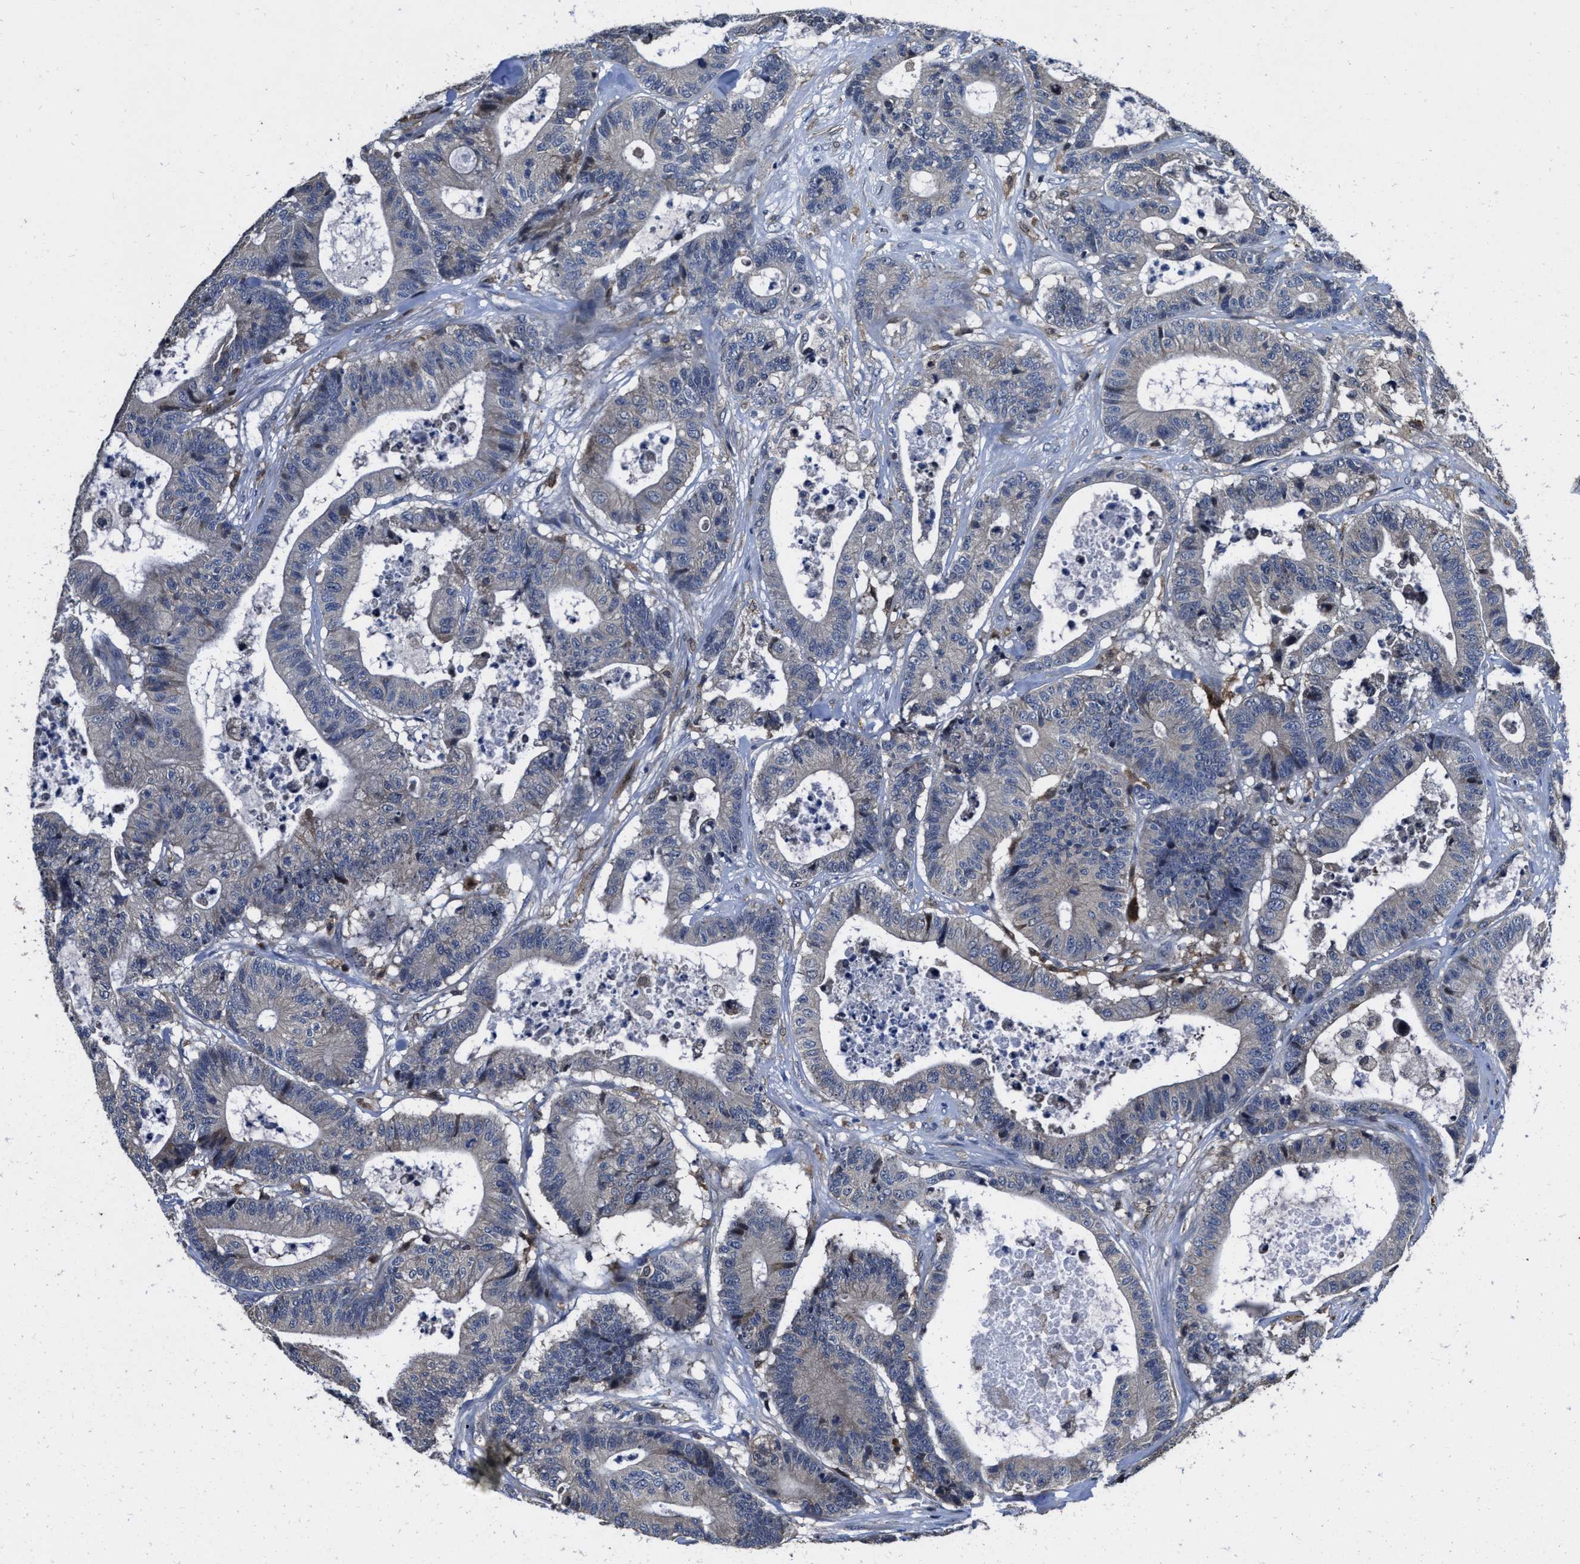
{"staining": {"intensity": "negative", "quantity": "none", "location": "none"}, "tissue": "colorectal cancer", "cell_type": "Tumor cells", "image_type": "cancer", "snomed": [{"axis": "morphology", "description": "Adenocarcinoma, NOS"}, {"axis": "topography", "description": "Colon"}], "caption": "The immunohistochemistry micrograph has no significant positivity in tumor cells of colorectal cancer (adenocarcinoma) tissue.", "gene": "RGS10", "patient": {"sex": "female", "age": 84}}